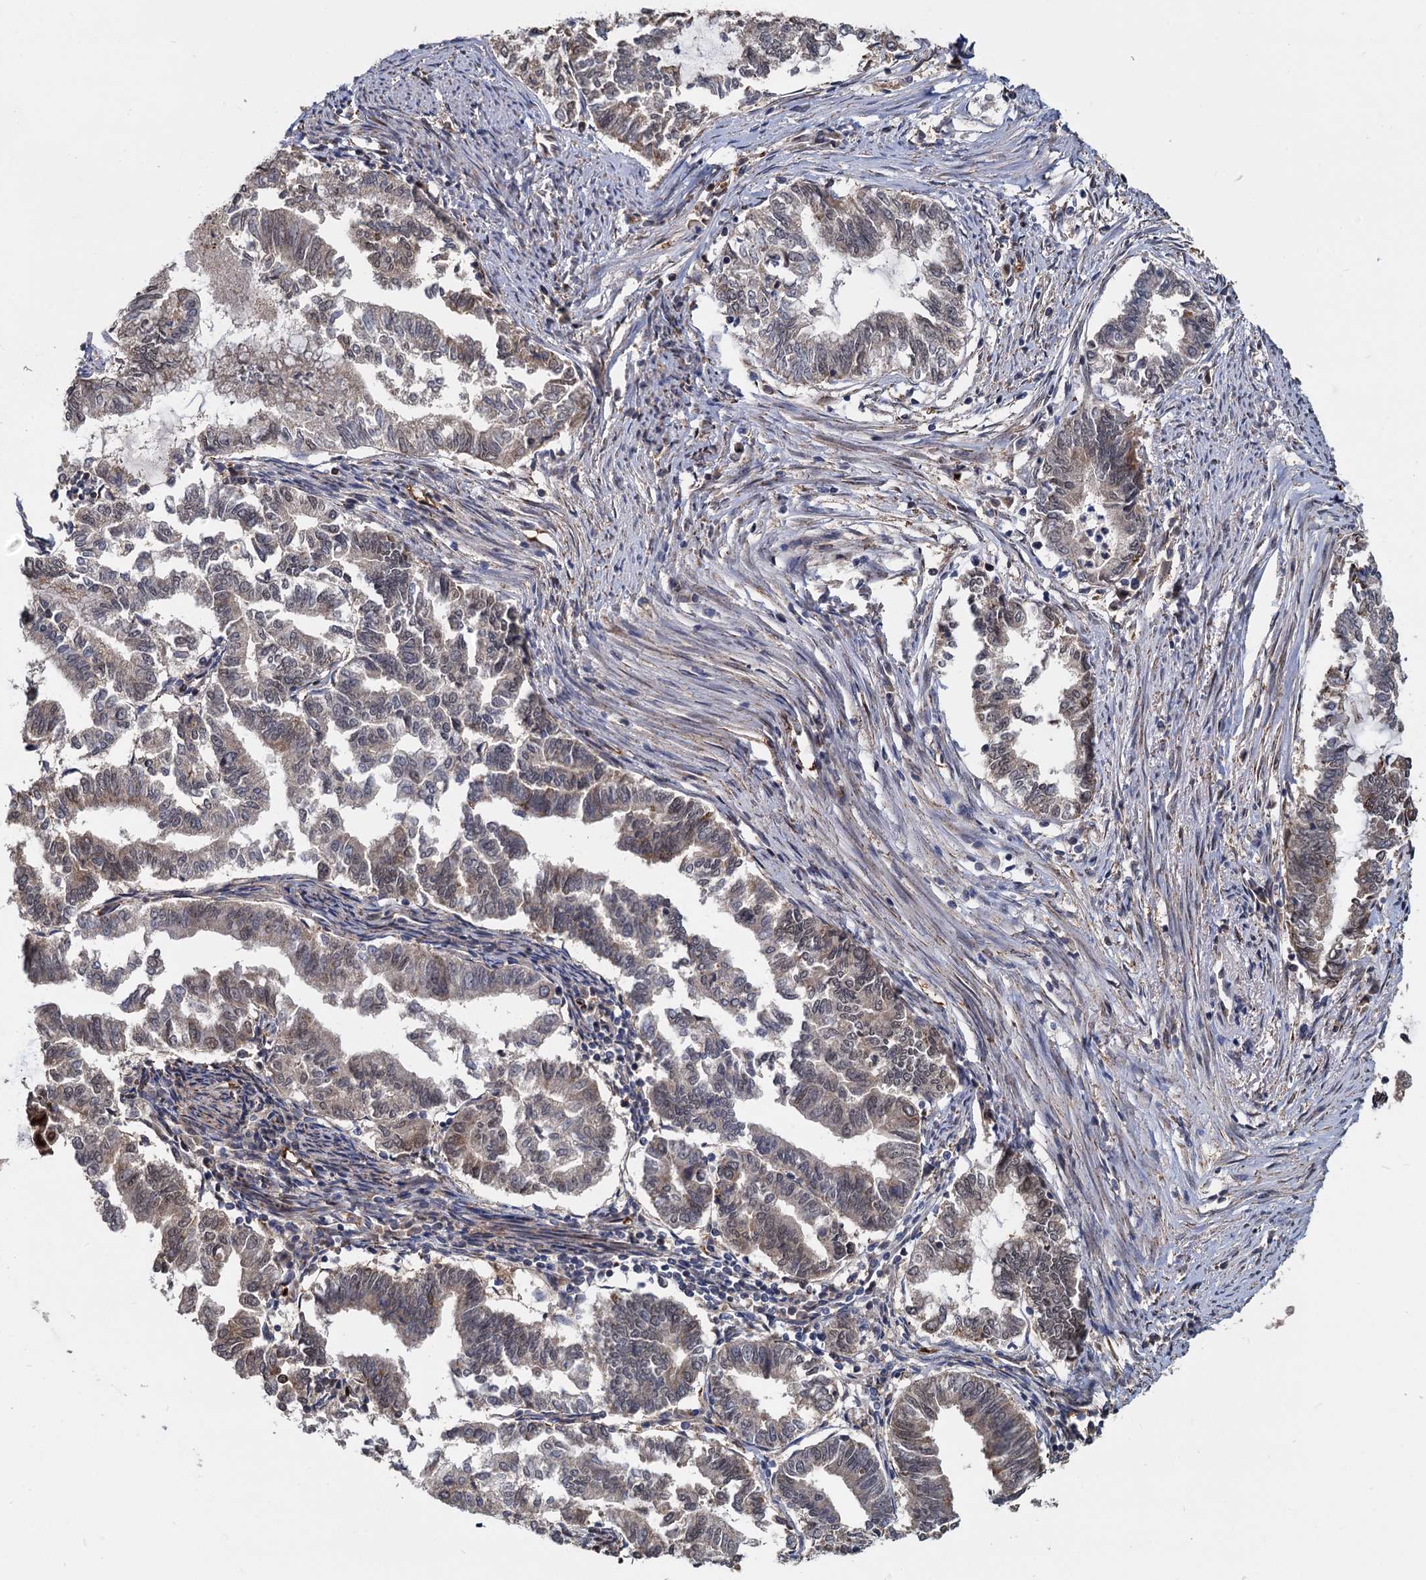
{"staining": {"intensity": "moderate", "quantity": "<25%", "location": "nuclear"}, "tissue": "endometrial cancer", "cell_type": "Tumor cells", "image_type": "cancer", "snomed": [{"axis": "morphology", "description": "Adenocarcinoma, NOS"}, {"axis": "topography", "description": "Endometrium"}], "caption": "Endometrial adenocarcinoma stained for a protein demonstrates moderate nuclear positivity in tumor cells.", "gene": "FANCI", "patient": {"sex": "female", "age": 79}}